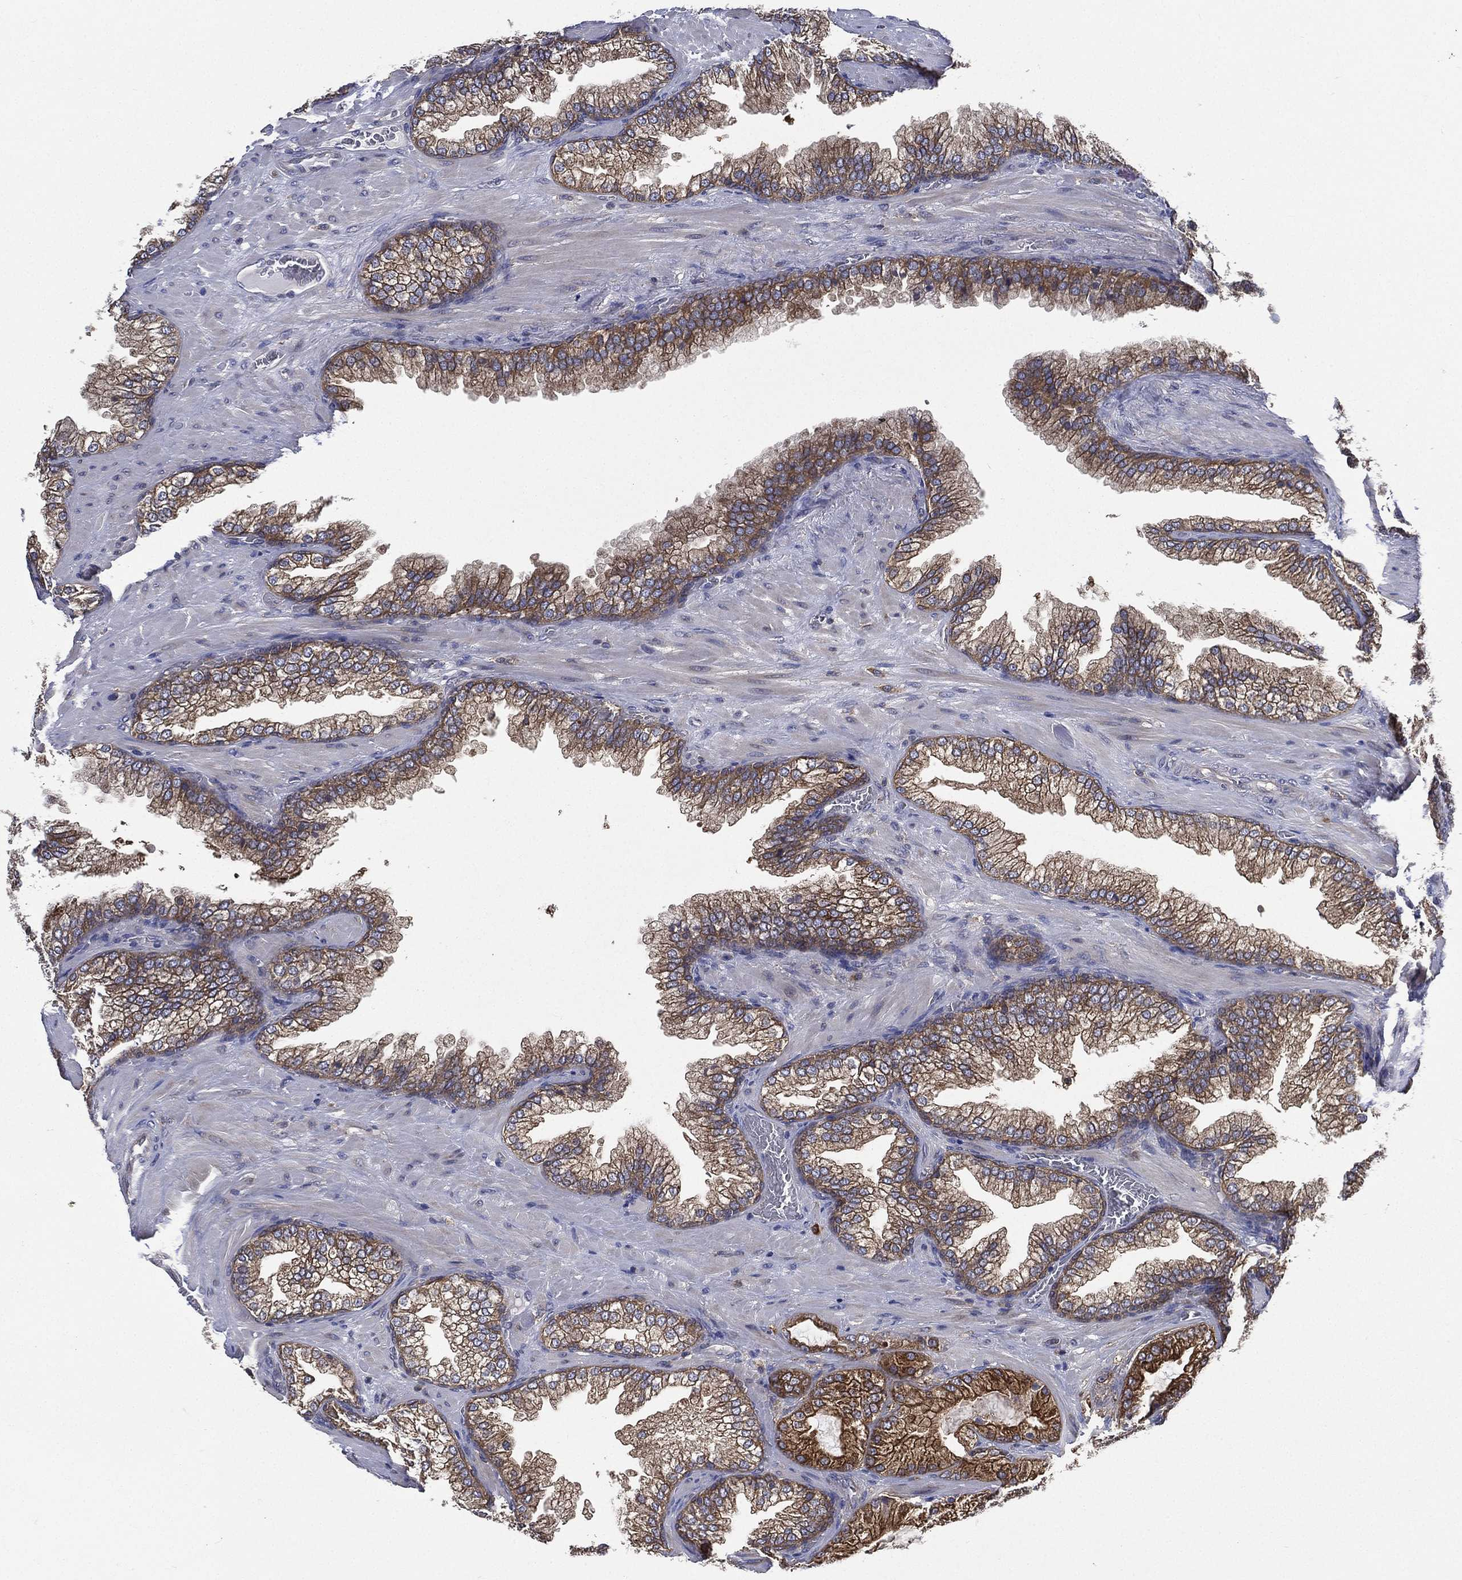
{"staining": {"intensity": "moderate", "quantity": ">75%", "location": "cytoplasmic/membranous"}, "tissue": "prostate cancer", "cell_type": "Tumor cells", "image_type": "cancer", "snomed": [{"axis": "morphology", "description": "Adenocarcinoma, Low grade"}, {"axis": "topography", "description": "Prostate"}], "caption": "Immunohistochemistry (IHC) image of low-grade adenocarcinoma (prostate) stained for a protein (brown), which exhibits medium levels of moderate cytoplasmic/membranous expression in about >75% of tumor cells.", "gene": "SMPD3", "patient": {"sex": "male", "age": 57}}